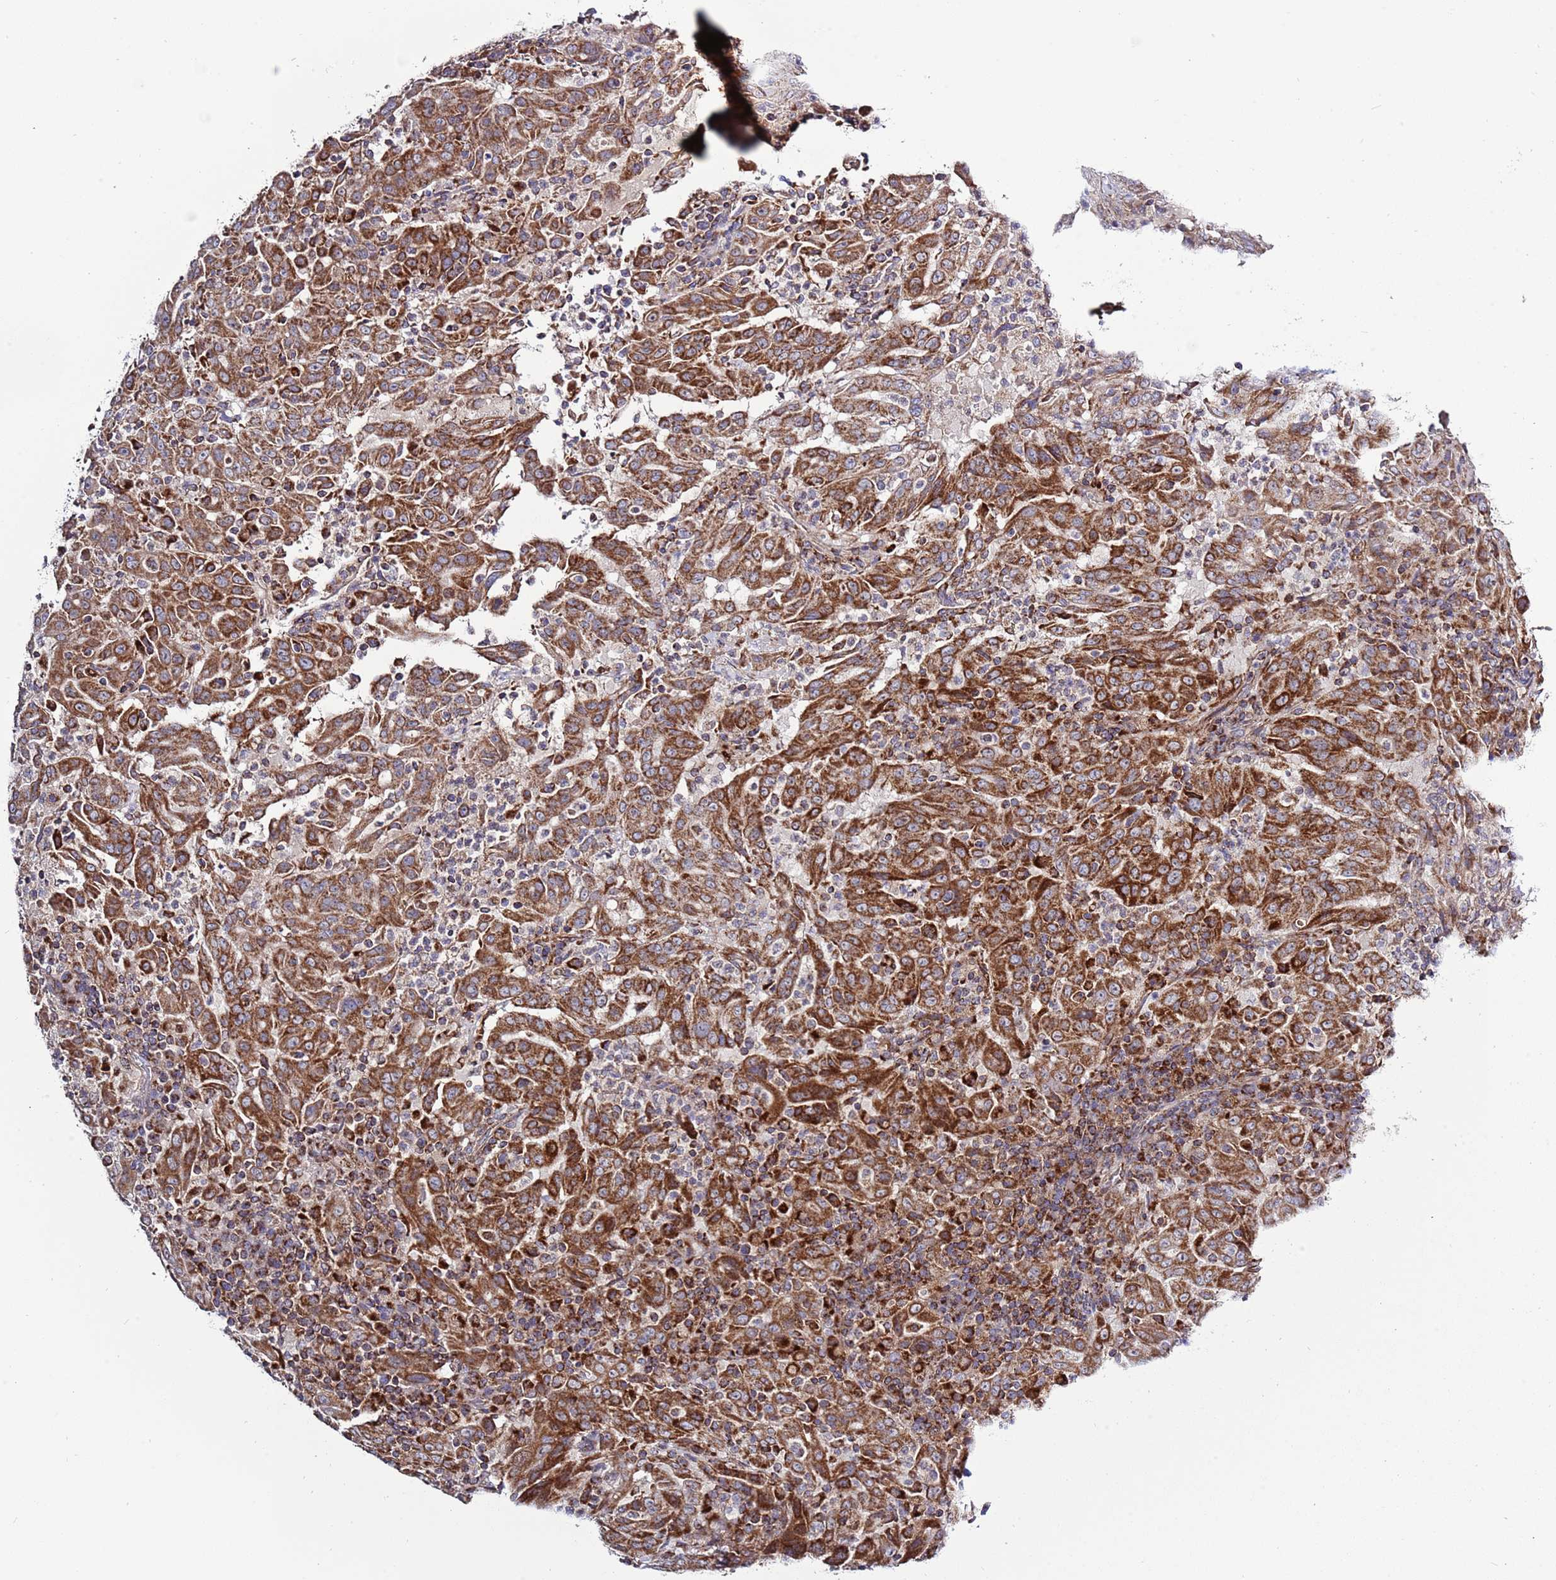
{"staining": {"intensity": "strong", "quantity": ">75%", "location": "cytoplasmic/membranous"}, "tissue": "pancreatic cancer", "cell_type": "Tumor cells", "image_type": "cancer", "snomed": [{"axis": "morphology", "description": "Adenocarcinoma, NOS"}, {"axis": "topography", "description": "Pancreas"}], "caption": "Pancreatic cancer (adenocarcinoma) stained with a protein marker reveals strong staining in tumor cells.", "gene": "IRS4", "patient": {"sex": "male", "age": 63}}